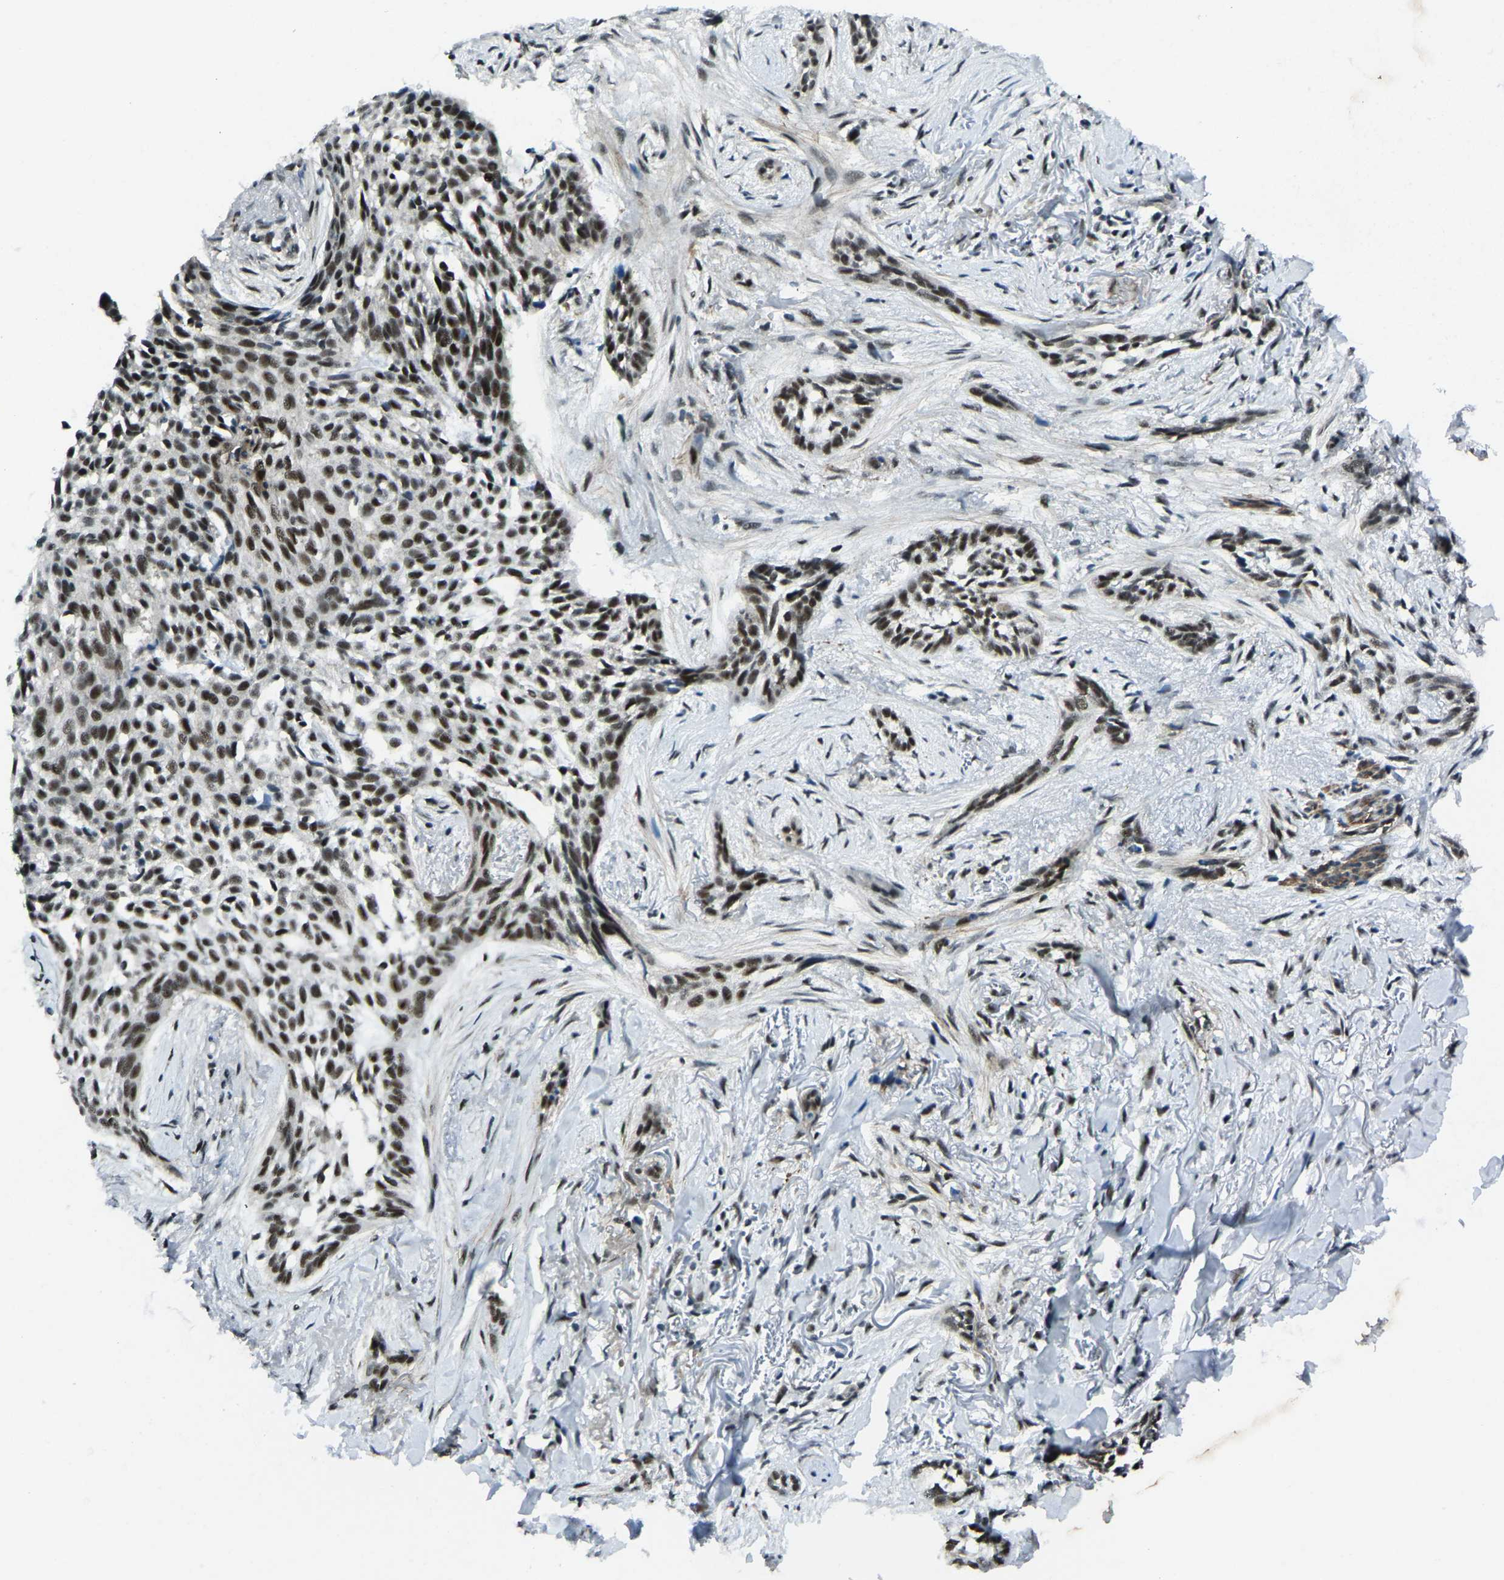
{"staining": {"intensity": "strong", "quantity": ">75%", "location": "nuclear"}, "tissue": "skin cancer", "cell_type": "Tumor cells", "image_type": "cancer", "snomed": [{"axis": "morphology", "description": "Basal cell carcinoma"}, {"axis": "topography", "description": "Skin"}], "caption": "Tumor cells exhibit high levels of strong nuclear staining in about >75% of cells in human skin basal cell carcinoma.", "gene": "PRCC", "patient": {"sex": "female", "age": 88}}